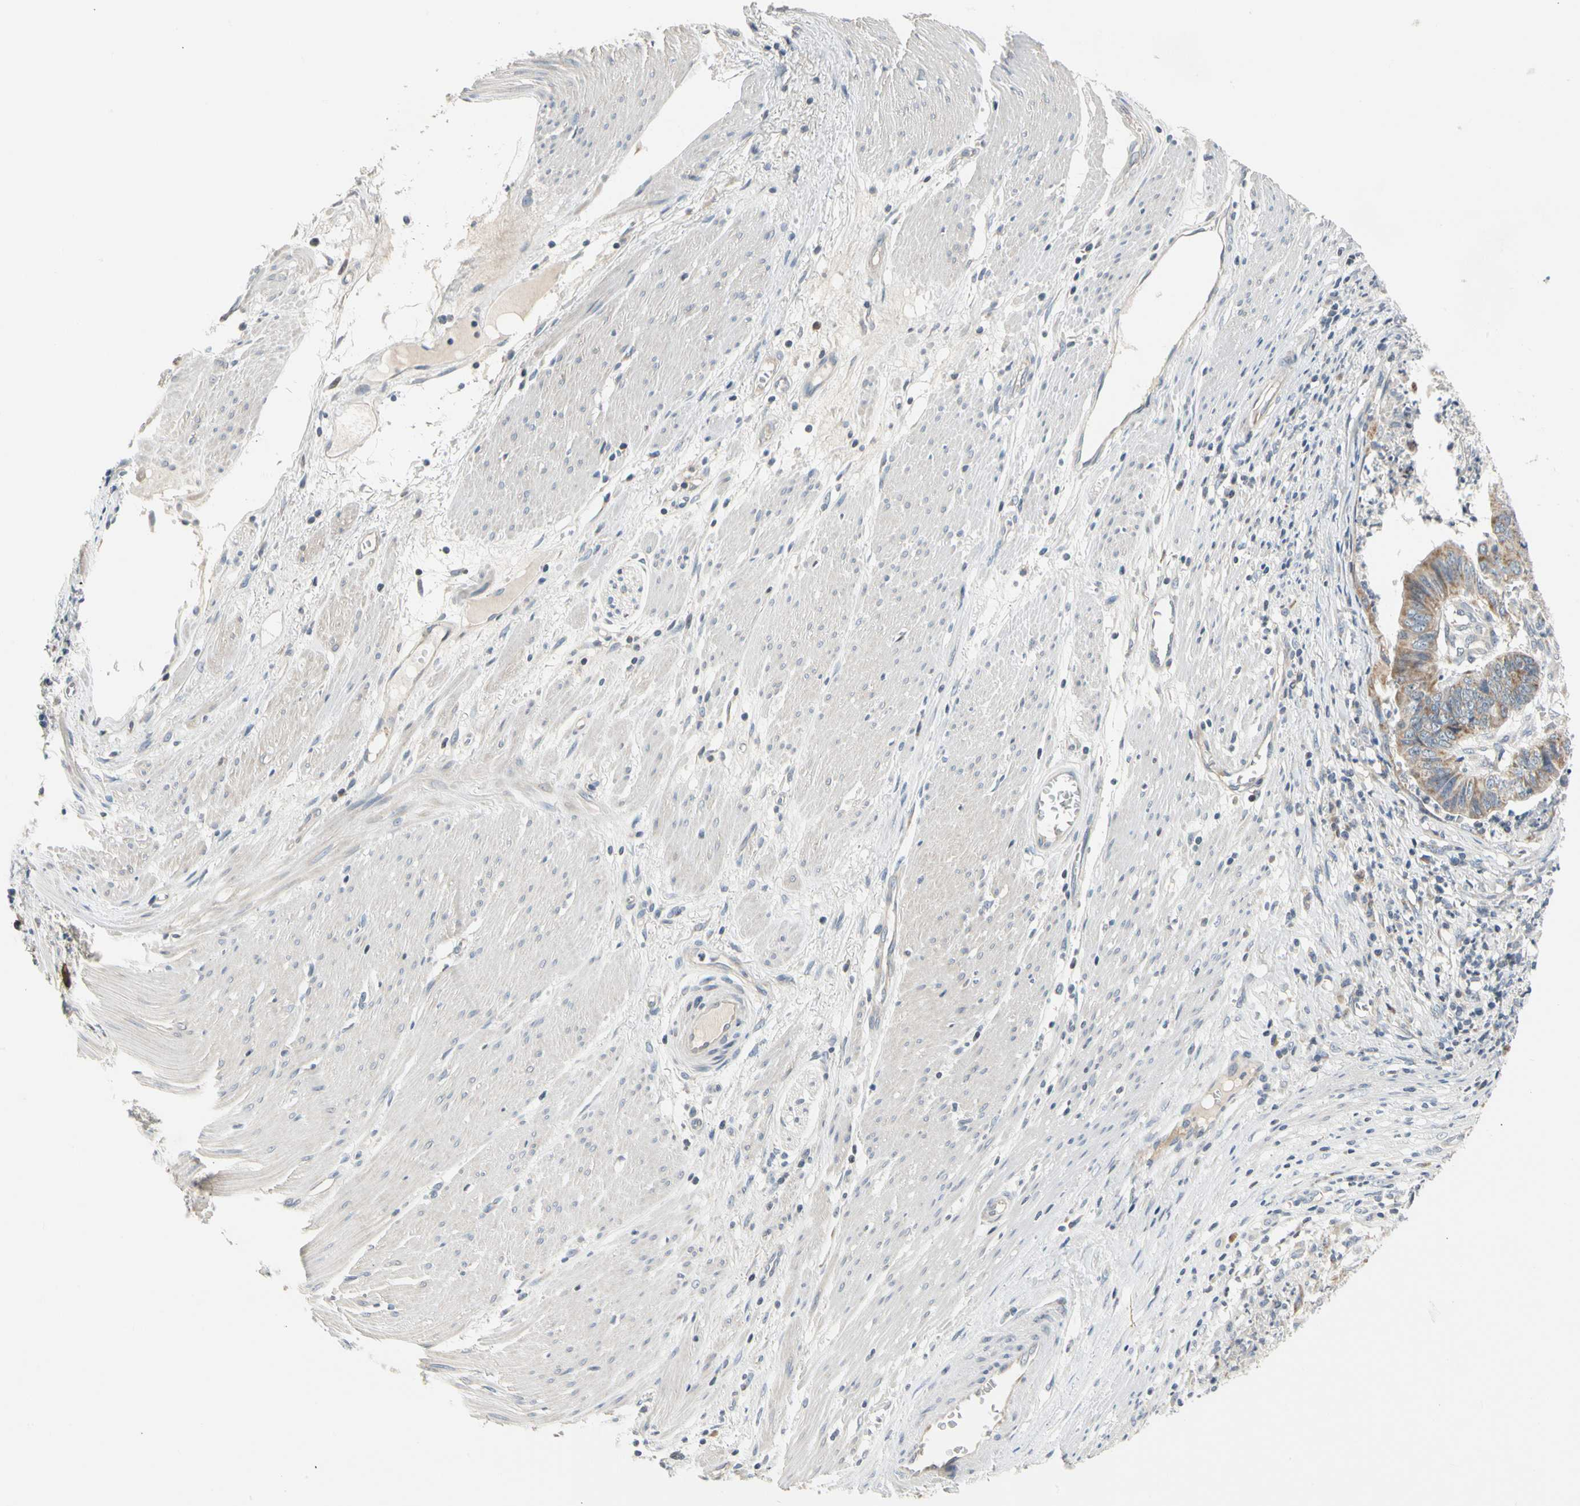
{"staining": {"intensity": "weak", "quantity": ">75%", "location": "cytoplasmic/membranous"}, "tissue": "stomach cancer", "cell_type": "Tumor cells", "image_type": "cancer", "snomed": [{"axis": "morphology", "description": "Adenocarcinoma, NOS"}, {"axis": "topography", "description": "Stomach, lower"}], "caption": "Tumor cells exhibit low levels of weak cytoplasmic/membranous positivity in approximately >75% of cells in human stomach adenocarcinoma. (Brightfield microscopy of DAB IHC at high magnification).", "gene": "SOX30", "patient": {"sex": "male", "age": 77}}